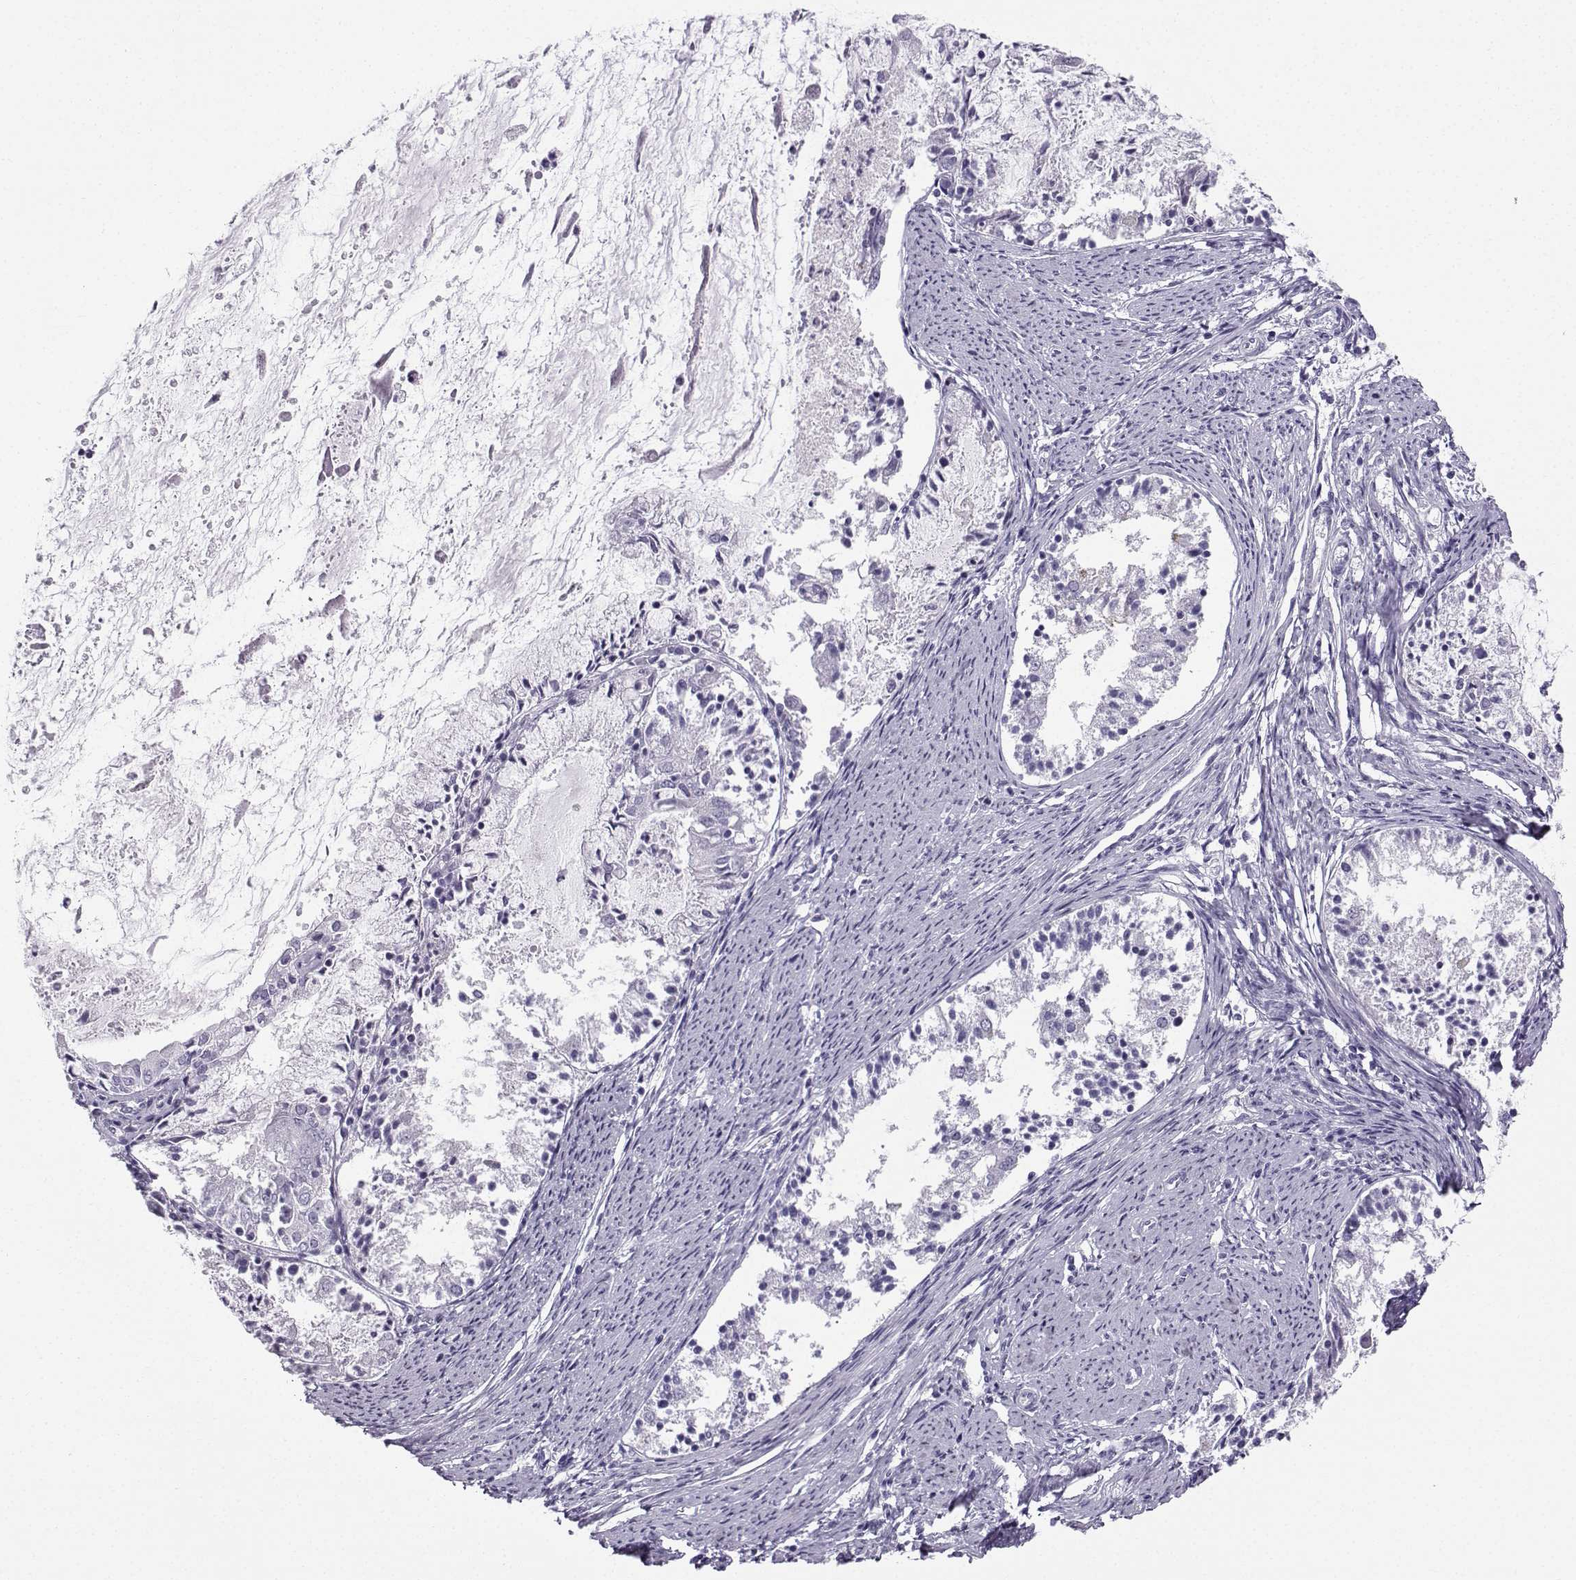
{"staining": {"intensity": "negative", "quantity": "none", "location": "none"}, "tissue": "endometrial cancer", "cell_type": "Tumor cells", "image_type": "cancer", "snomed": [{"axis": "morphology", "description": "Adenocarcinoma, NOS"}, {"axis": "topography", "description": "Endometrium"}], "caption": "High power microscopy micrograph of an IHC image of endometrial adenocarcinoma, revealing no significant staining in tumor cells.", "gene": "ZBTB8B", "patient": {"sex": "female", "age": 57}}